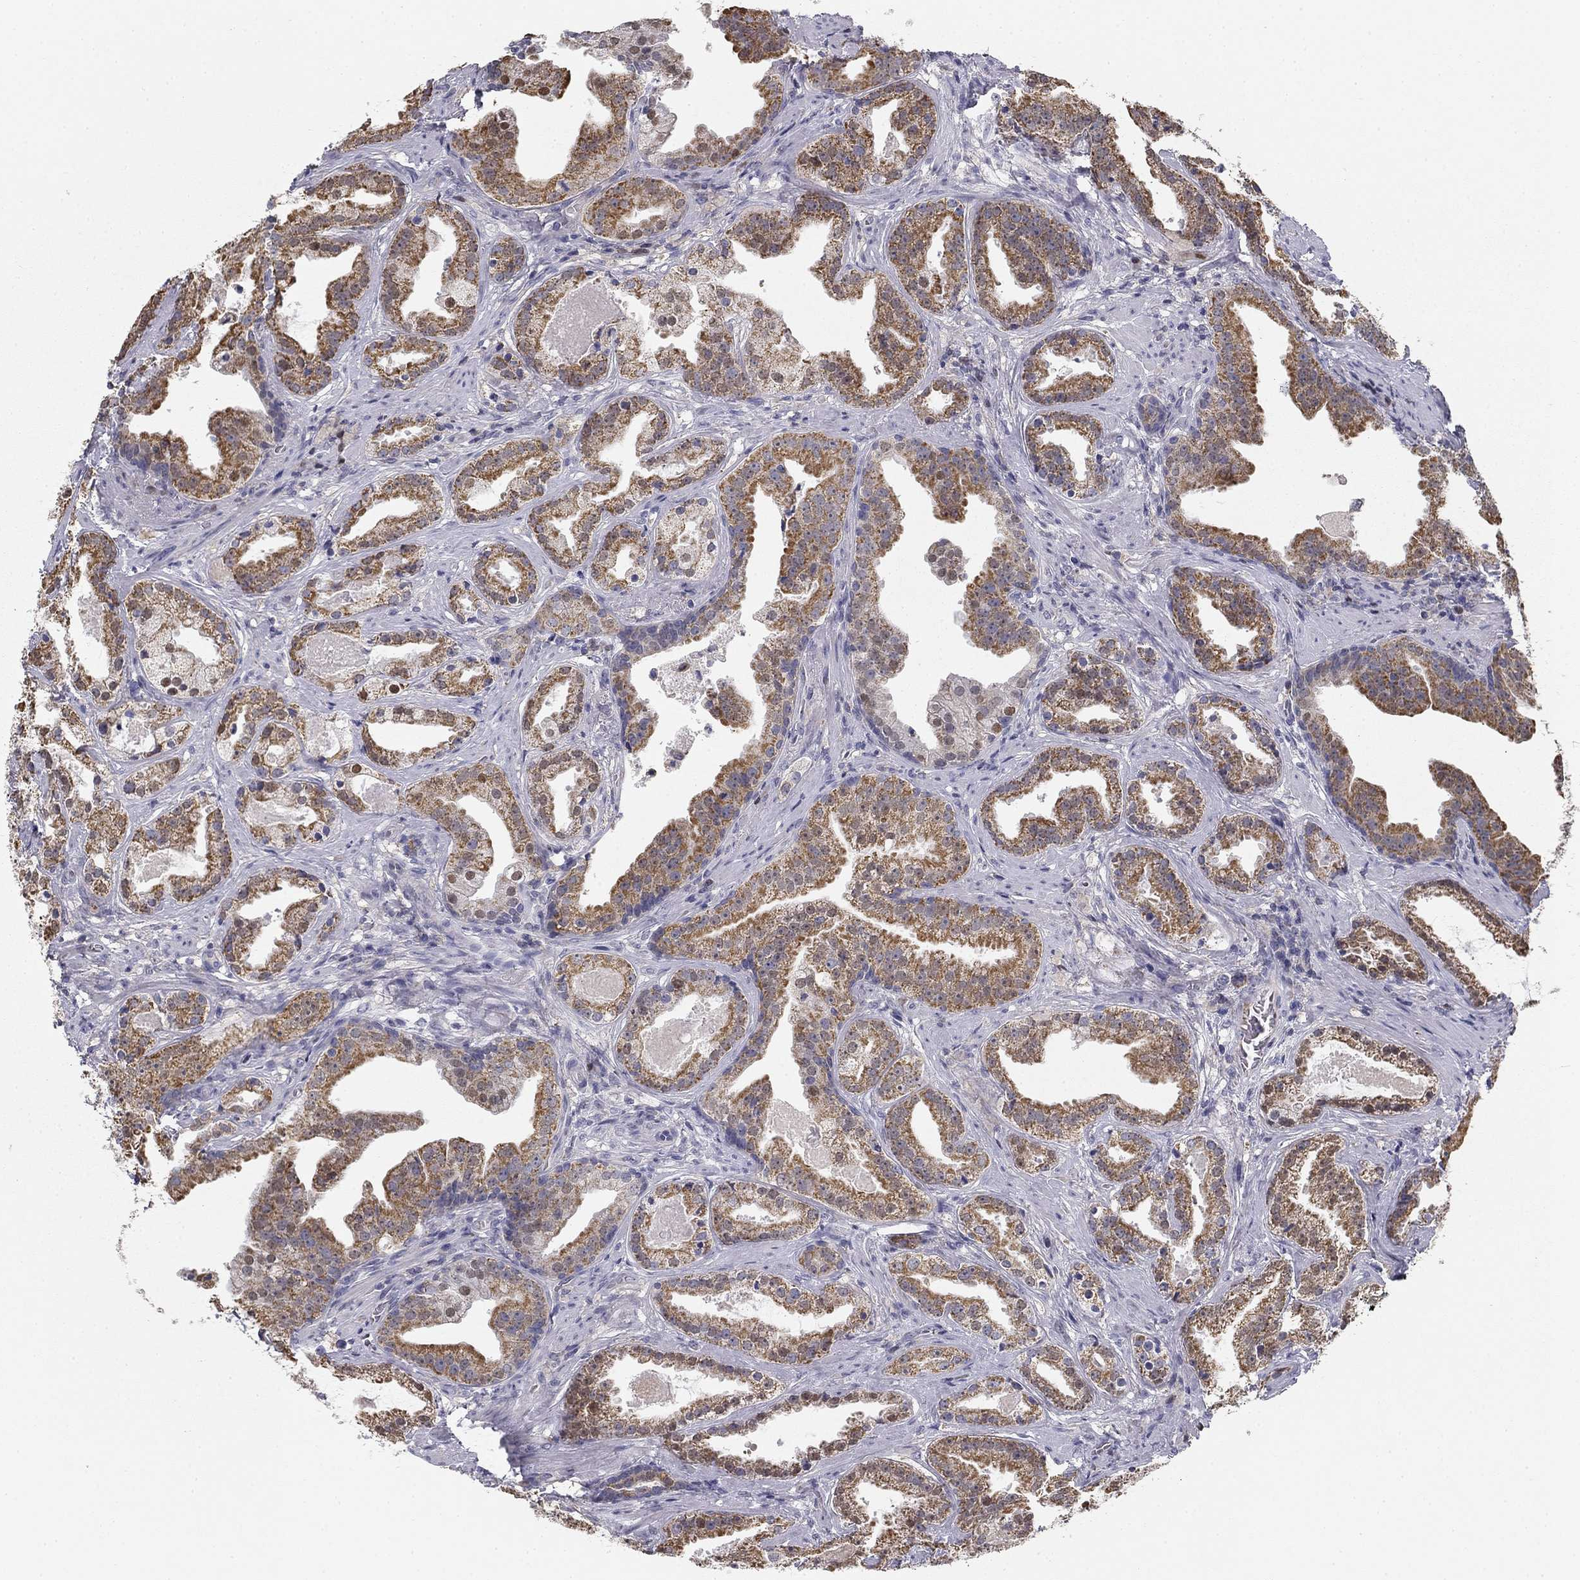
{"staining": {"intensity": "moderate", "quantity": ">75%", "location": "cytoplasmic/membranous"}, "tissue": "prostate cancer", "cell_type": "Tumor cells", "image_type": "cancer", "snomed": [{"axis": "morphology", "description": "Adenocarcinoma, NOS"}, {"axis": "morphology", "description": "Adenocarcinoma, High grade"}, {"axis": "topography", "description": "Prostate"}], "caption": "Prostate cancer tissue displays moderate cytoplasmic/membranous expression in approximately >75% of tumor cells", "gene": "SLC2A9", "patient": {"sex": "male", "age": 64}}